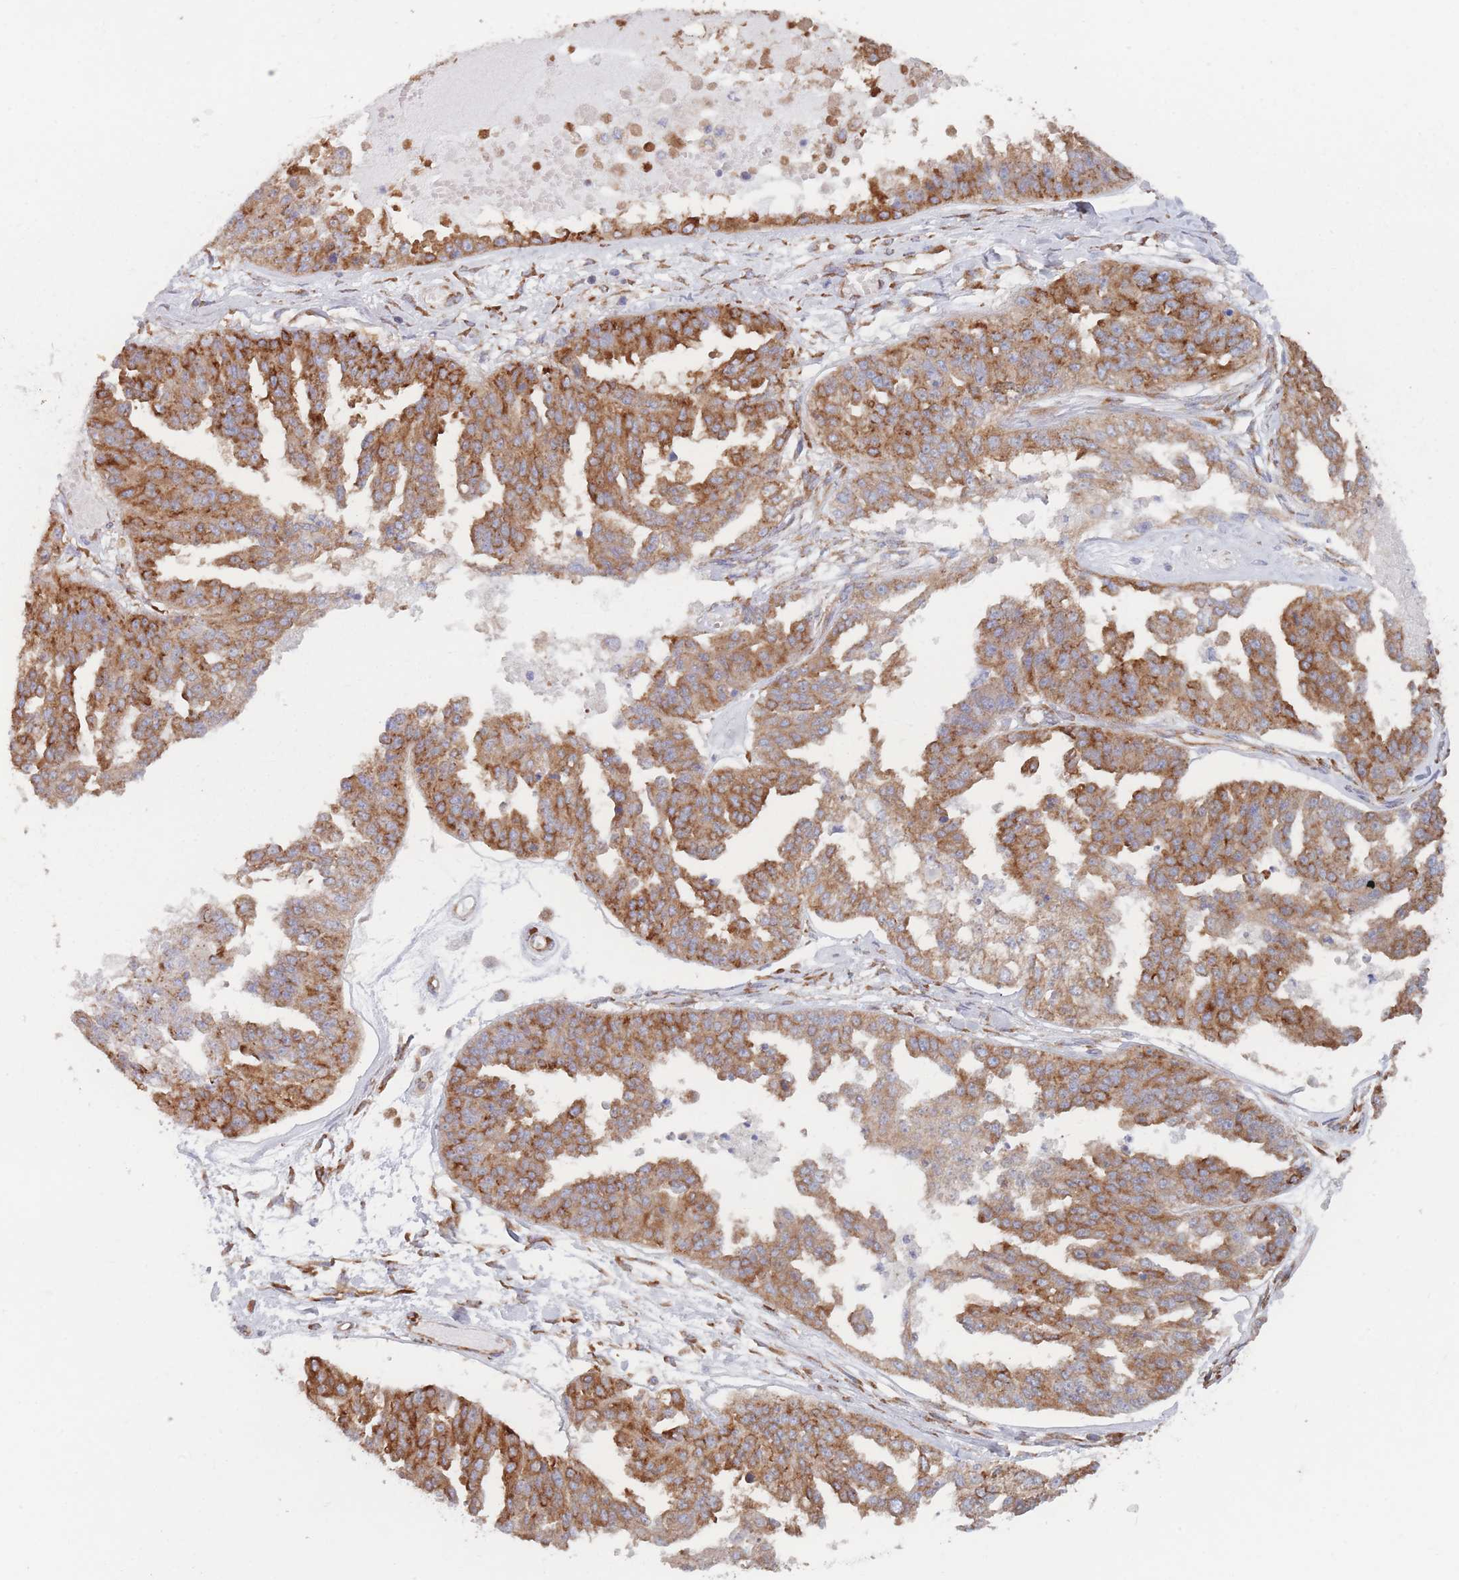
{"staining": {"intensity": "strong", "quantity": ">75%", "location": "cytoplasmic/membranous"}, "tissue": "ovarian cancer", "cell_type": "Tumor cells", "image_type": "cancer", "snomed": [{"axis": "morphology", "description": "Cystadenocarcinoma, serous, NOS"}, {"axis": "topography", "description": "Ovary"}], "caption": "DAB immunohistochemical staining of human ovarian cancer shows strong cytoplasmic/membranous protein expression in approximately >75% of tumor cells.", "gene": "EEF1B2", "patient": {"sex": "female", "age": 58}}